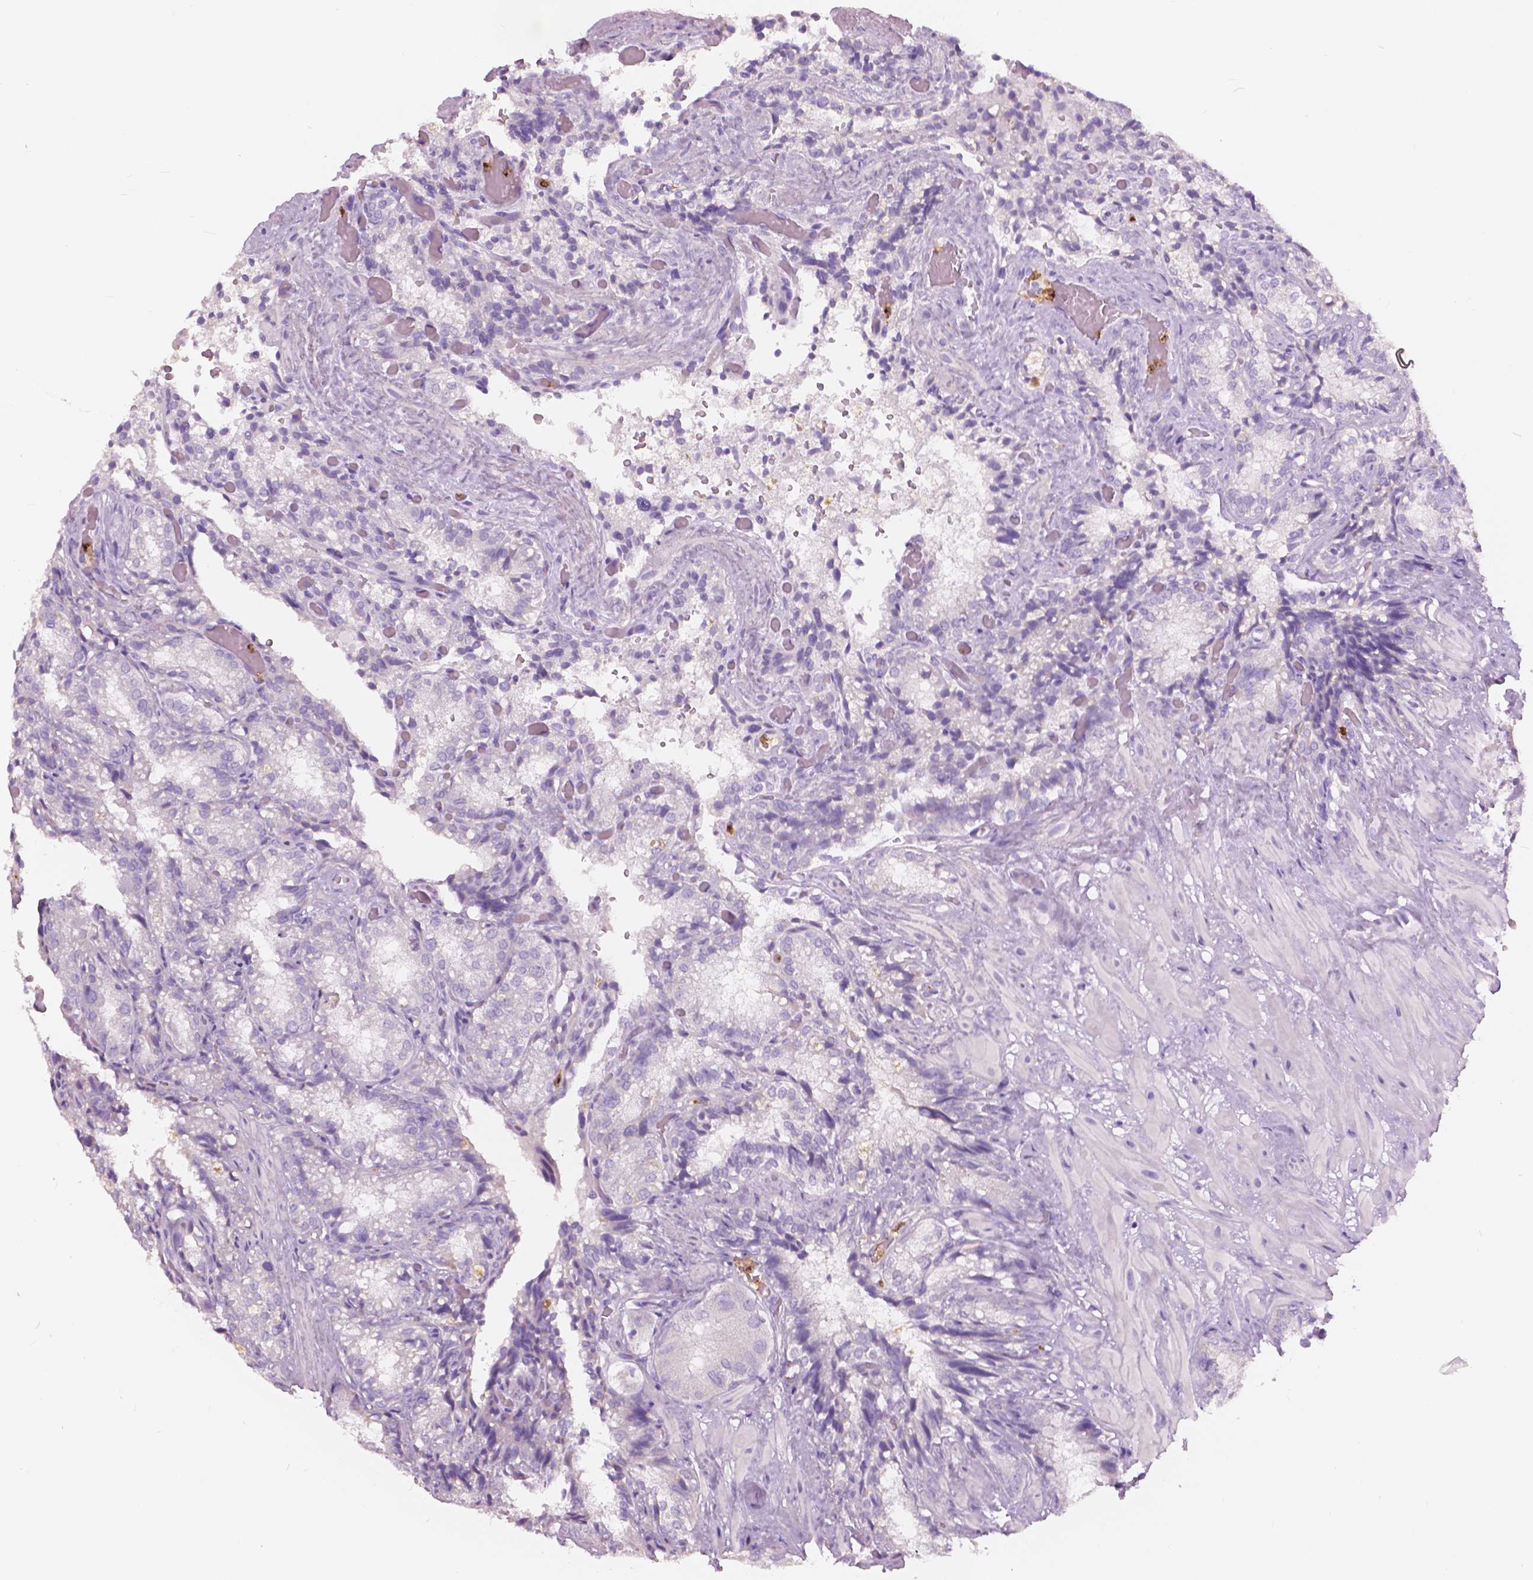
{"staining": {"intensity": "negative", "quantity": "none", "location": "none"}, "tissue": "seminal vesicle", "cell_type": "Glandular cells", "image_type": "normal", "snomed": [{"axis": "morphology", "description": "Normal tissue, NOS"}, {"axis": "topography", "description": "Seminal veicle"}], "caption": "The immunohistochemistry image has no significant staining in glandular cells of seminal vesicle.", "gene": "CXCR2", "patient": {"sex": "male", "age": 57}}